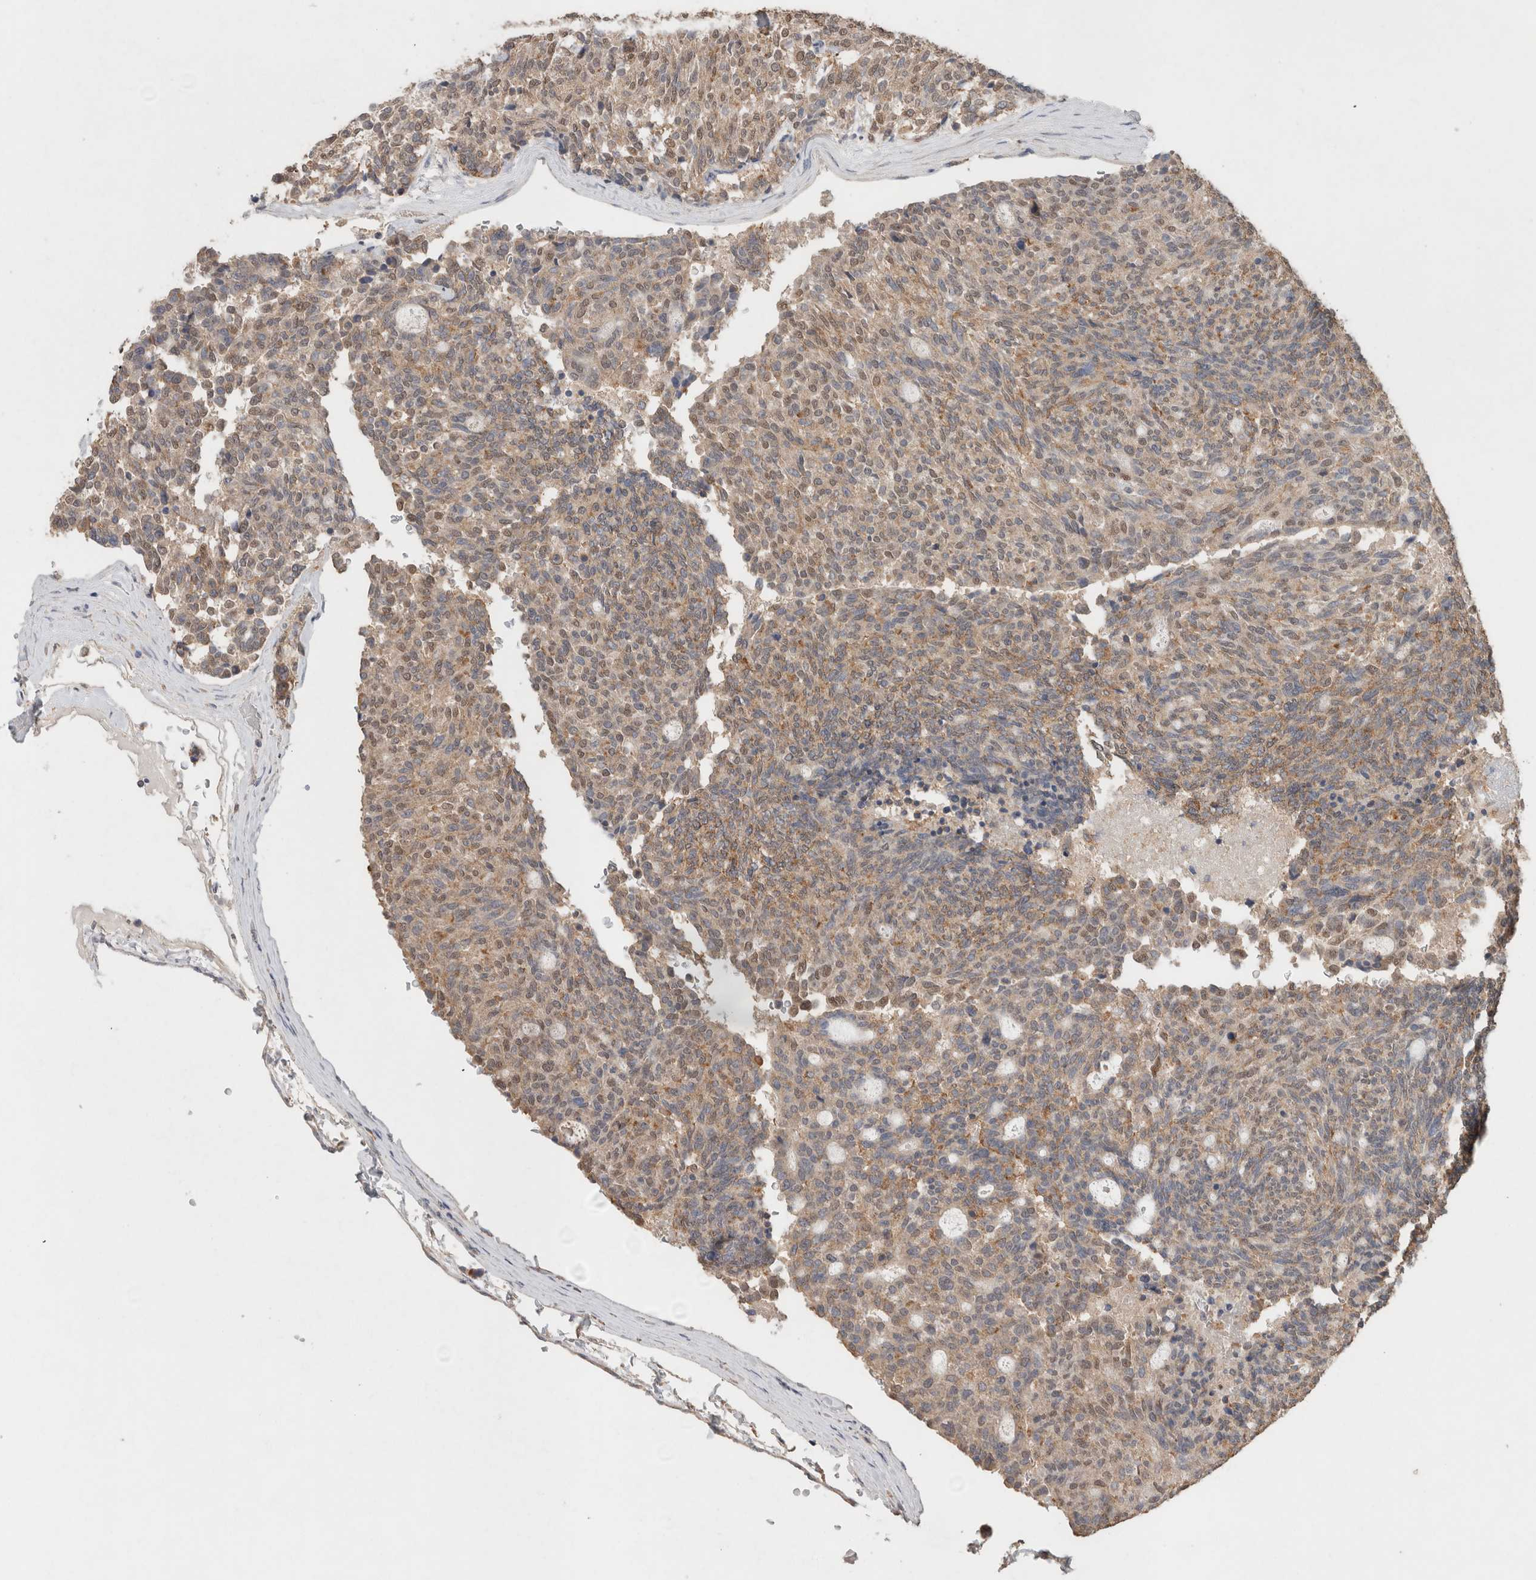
{"staining": {"intensity": "moderate", "quantity": ">75%", "location": "cytoplasmic/membranous,nuclear"}, "tissue": "carcinoid", "cell_type": "Tumor cells", "image_type": "cancer", "snomed": [{"axis": "morphology", "description": "Carcinoid, malignant, NOS"}, {"axis": "topography", "description": "Pancreas"}], "caption": "Carcinoid stained for a protein (brown) demonstrates moderate cytoplasmic/membranous and nuclear positive staining in about >75% of tumor cells.", "gene": "RAB14", "patient": {"sex": "female", "age": 54}}